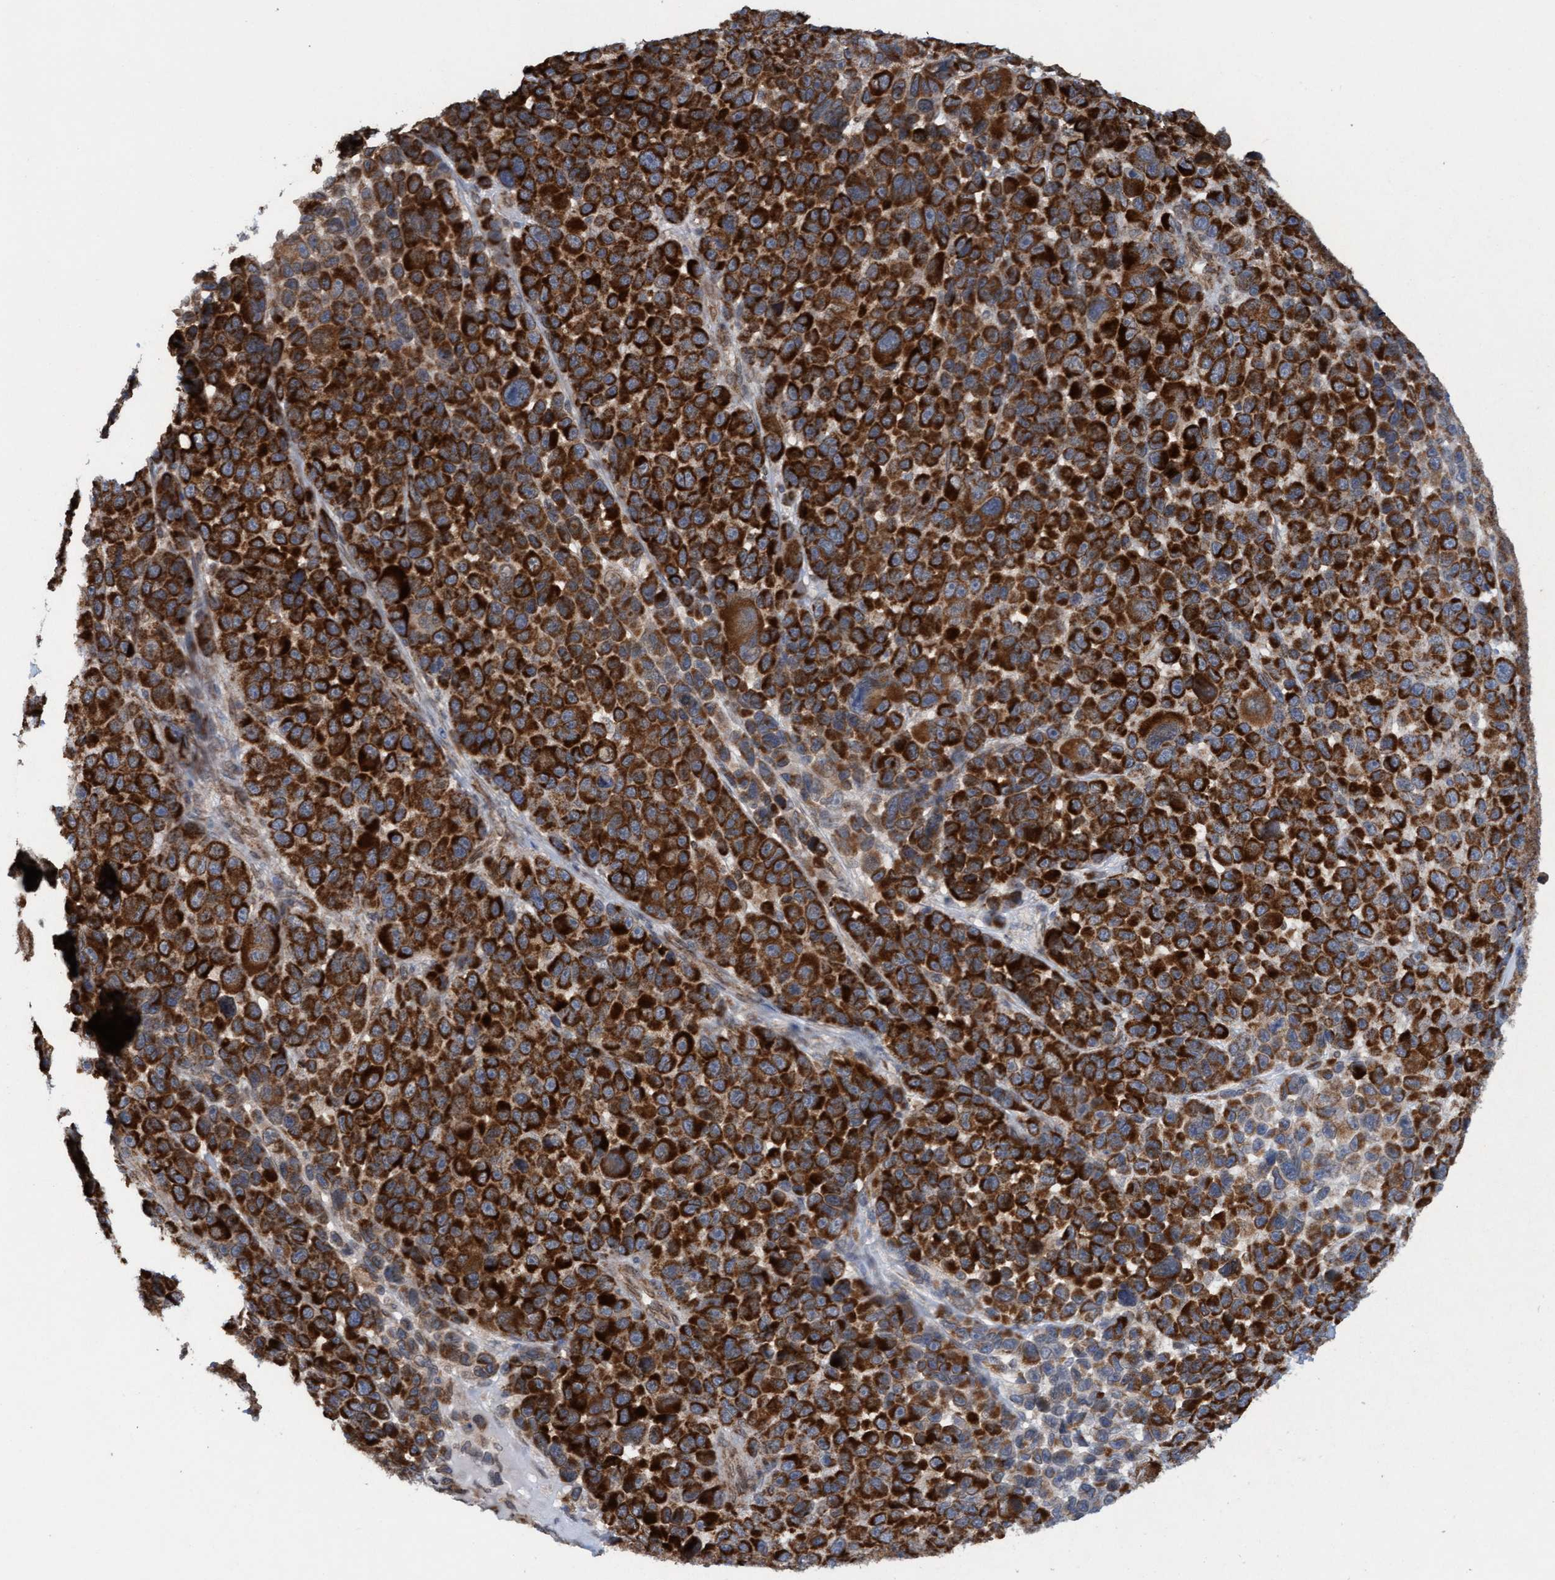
{"staining": {"intensity": "strong", "quantity": ">75%", "location": "cytoplasmic/membranous"}, "tissue": "melanoma", "cell_type": "Tumor cells", "image_type": "cancer", "snomed": [{"axis": "morphology", "description": "Malignant melanoma, NOS"}, {"axis": "topography", "description": "Skin"}], "caption": "Malignant melanoma stained with a brown dye displays strong cytoplasmic/membranous positive staining in approximately >75% of tumor cells.", "gene": "MRPS23", "patient": {"sex": "male", "age": 53}}